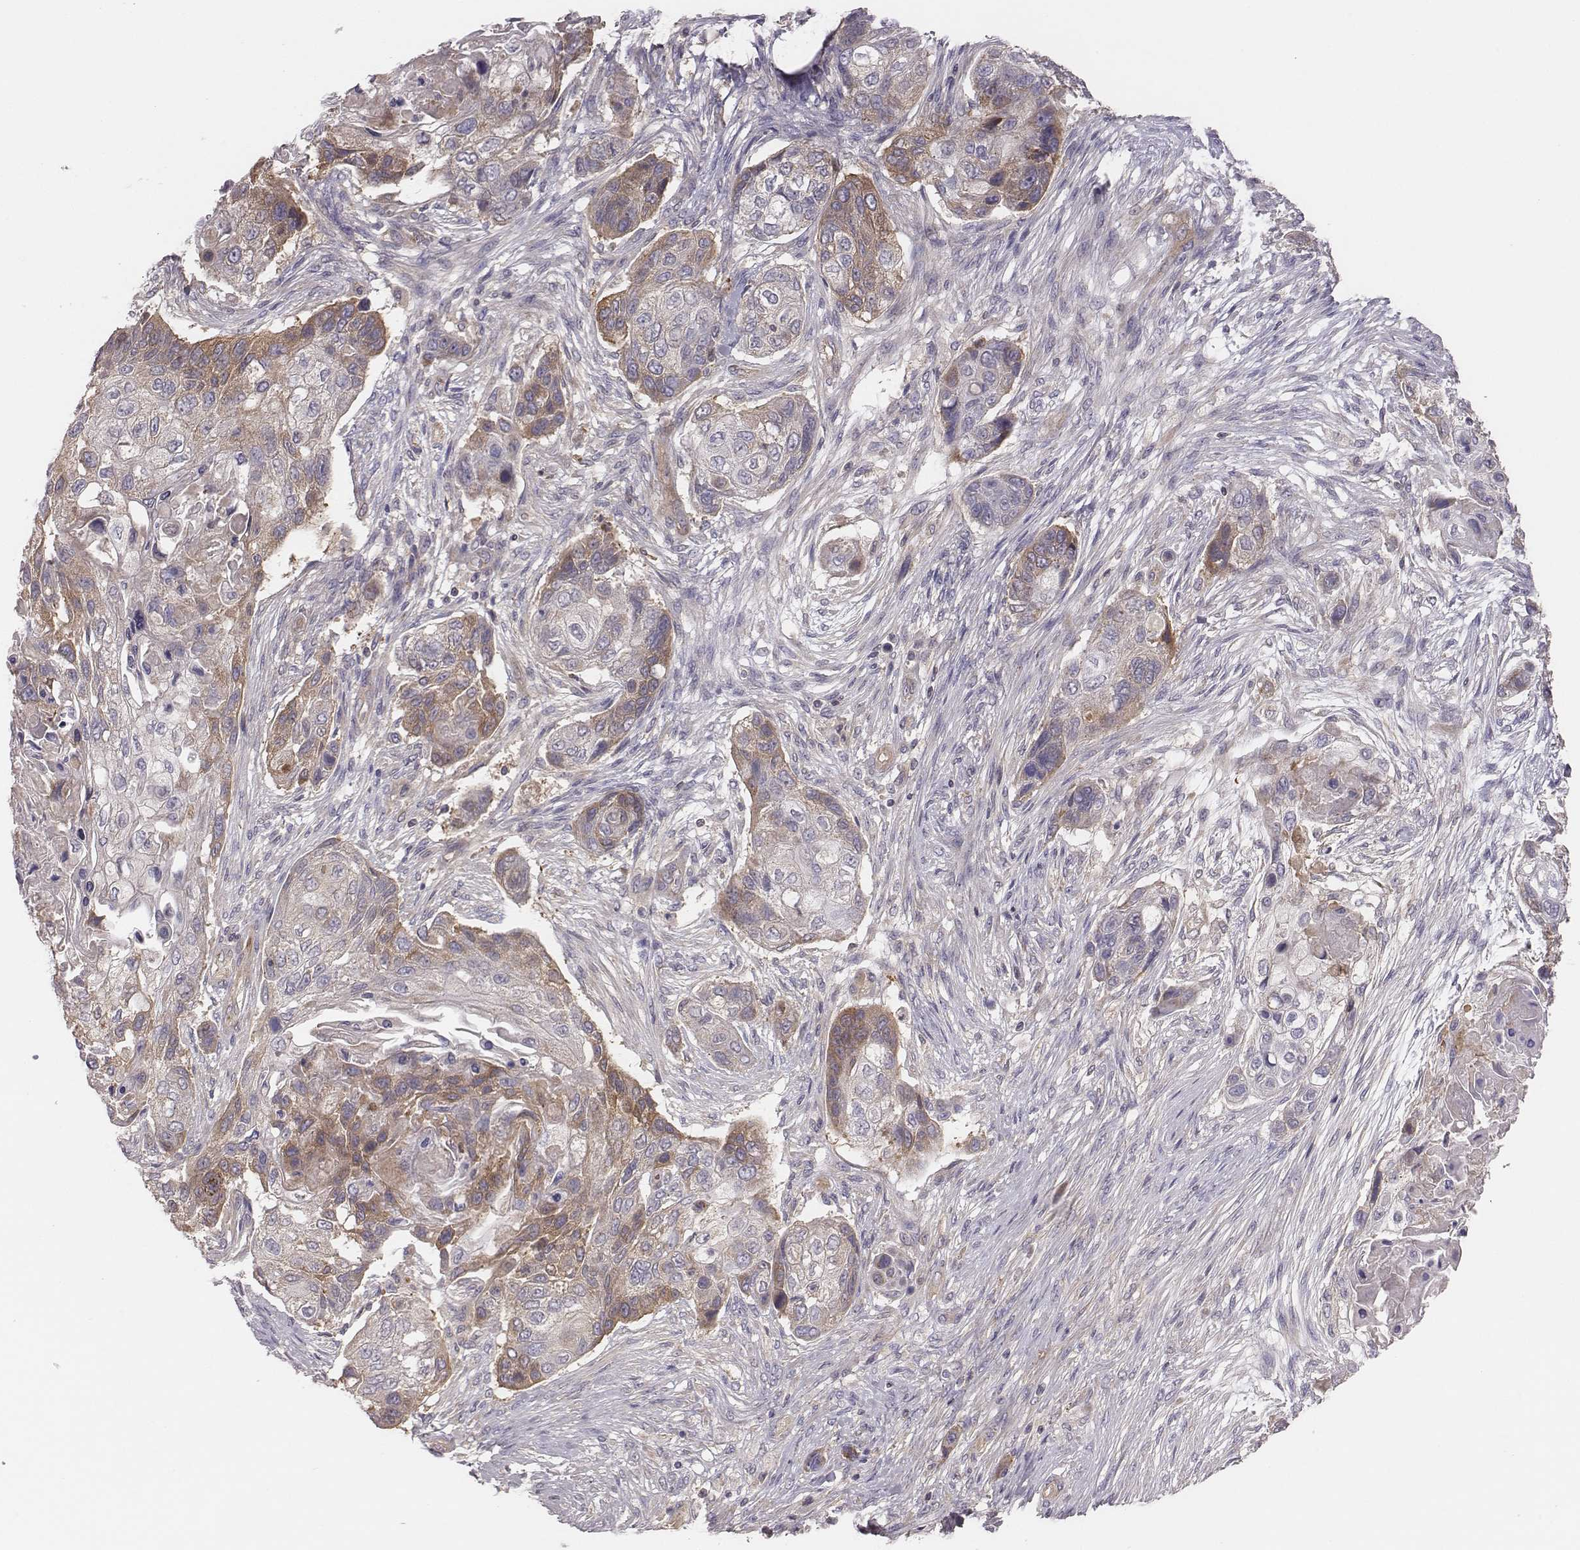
{"staining": {"intensity": "moderate", "quantity": "<25%", "location": "cytoplasmic/membranous"}, "tissue": "lung cancer", "cell_type": "Tumor cells", "image_type": "cancer", "snomed": [{"axis": "morphology", "description": "Squamous cell carcinoma, NOS"}, {"axis": "topography", "description": "Lung"}], "caption": "Immunohistochemistry image of lung cancer stained for a protein (brown), which reveals low levels of moderate cytoplasmic/membranous expression in about <25% of tumor cells.", "gene": "CAD", "patient": {"sex": "male", "age": 69}}